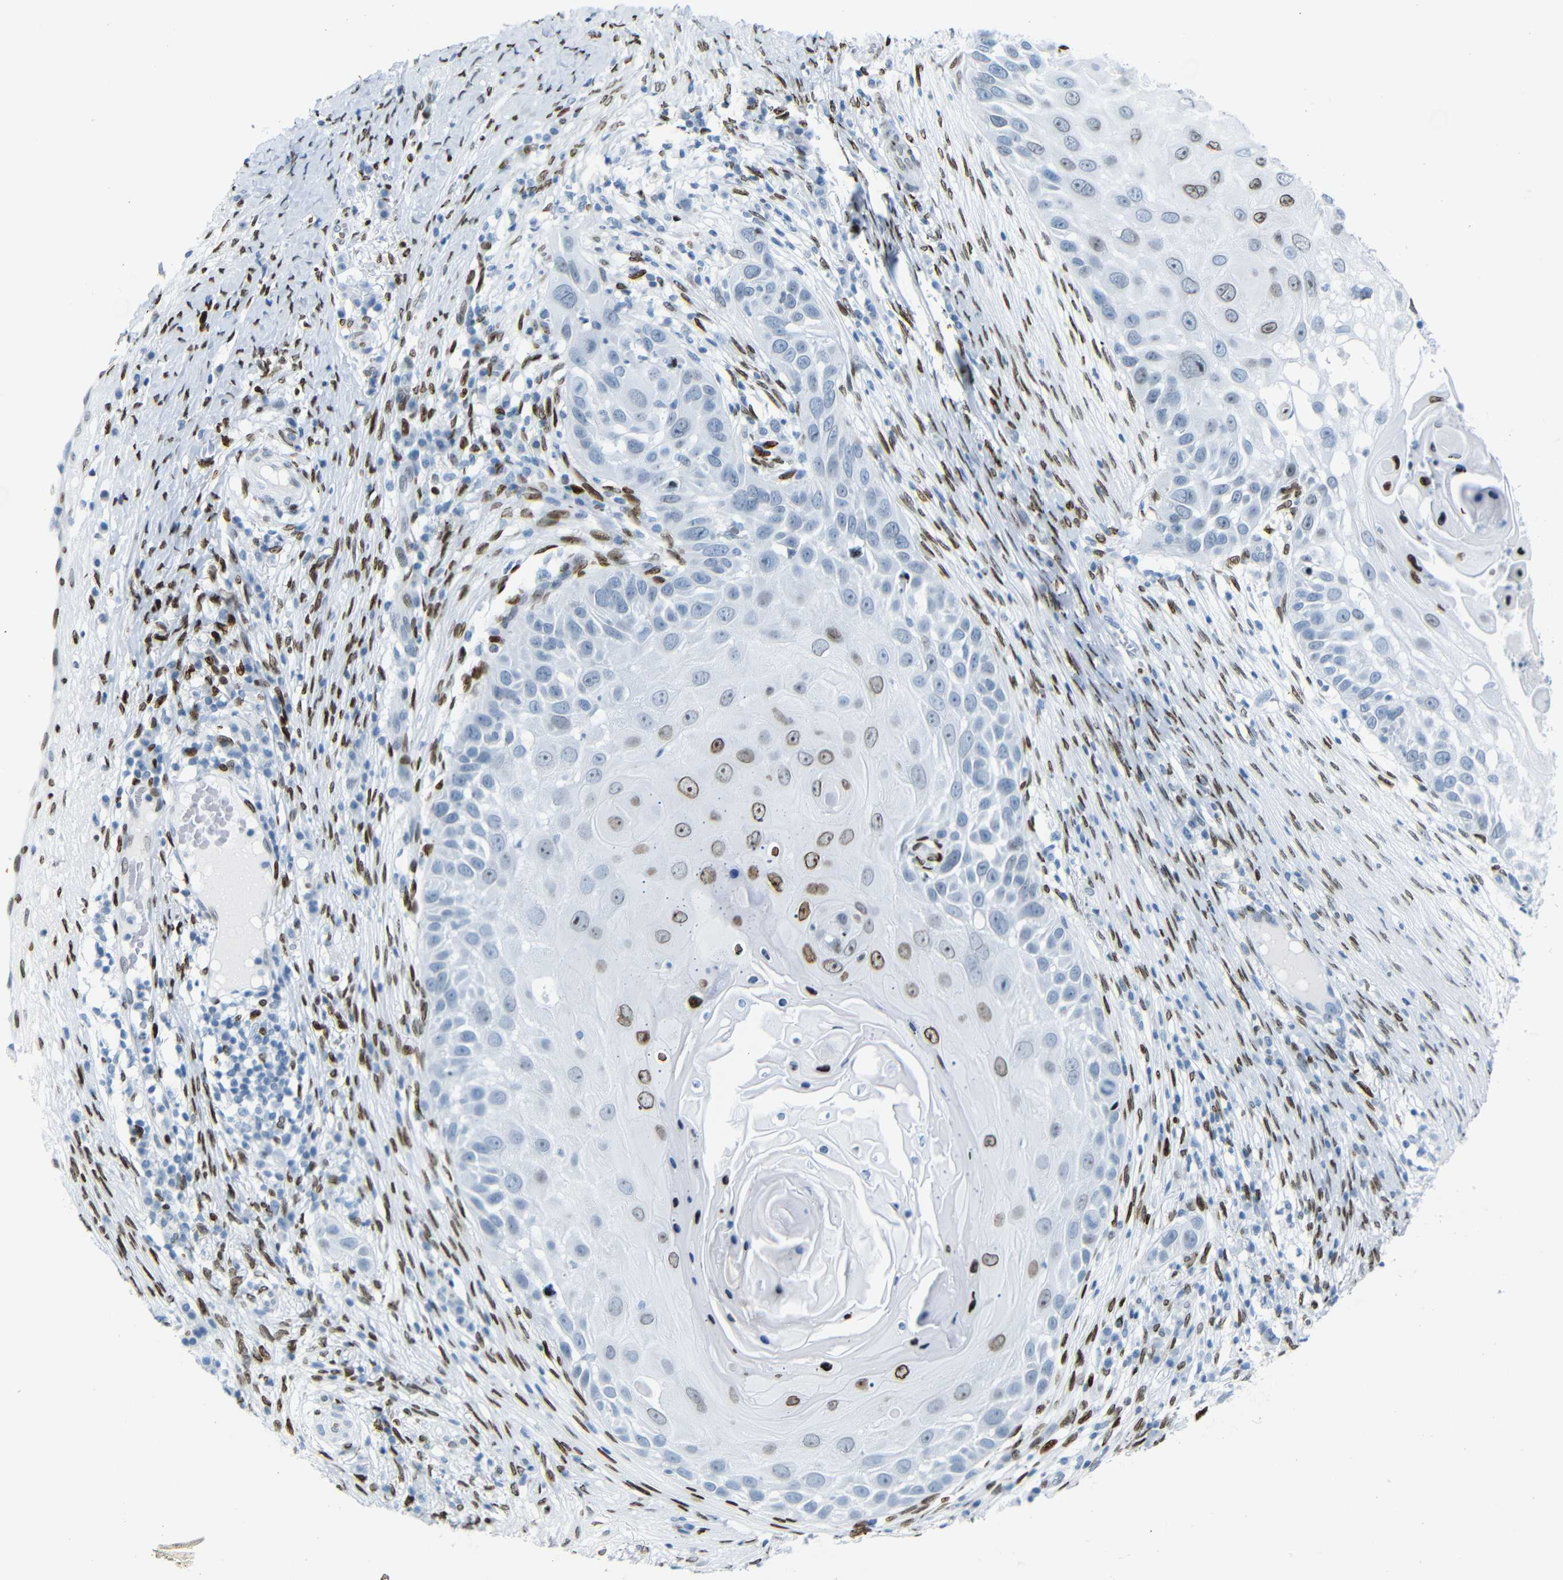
{"staining": {"intensity": "strong", "quantity": "25%-75%", "location": "nuclear"}, "tissue": "skin cancer", "cell_type": "Tumor cells", "image_type": "cancer", "snomed": [{"axis": "morphology", "description": "Squamous cell carcinoma, NOS"}, {"axis": "topography", "description": "Skin"}], "caption": "Protein analysis of skin squamous cell carcinoma tissue reveals strong nuclear expression in approximately 25%-75% of tumor cells. Immunohistochemistry stains the protein of interest in brown and the nuclei are stained blue.", "gene": "NPIPB15", "patient": {"sex": "female", "age": 44}}